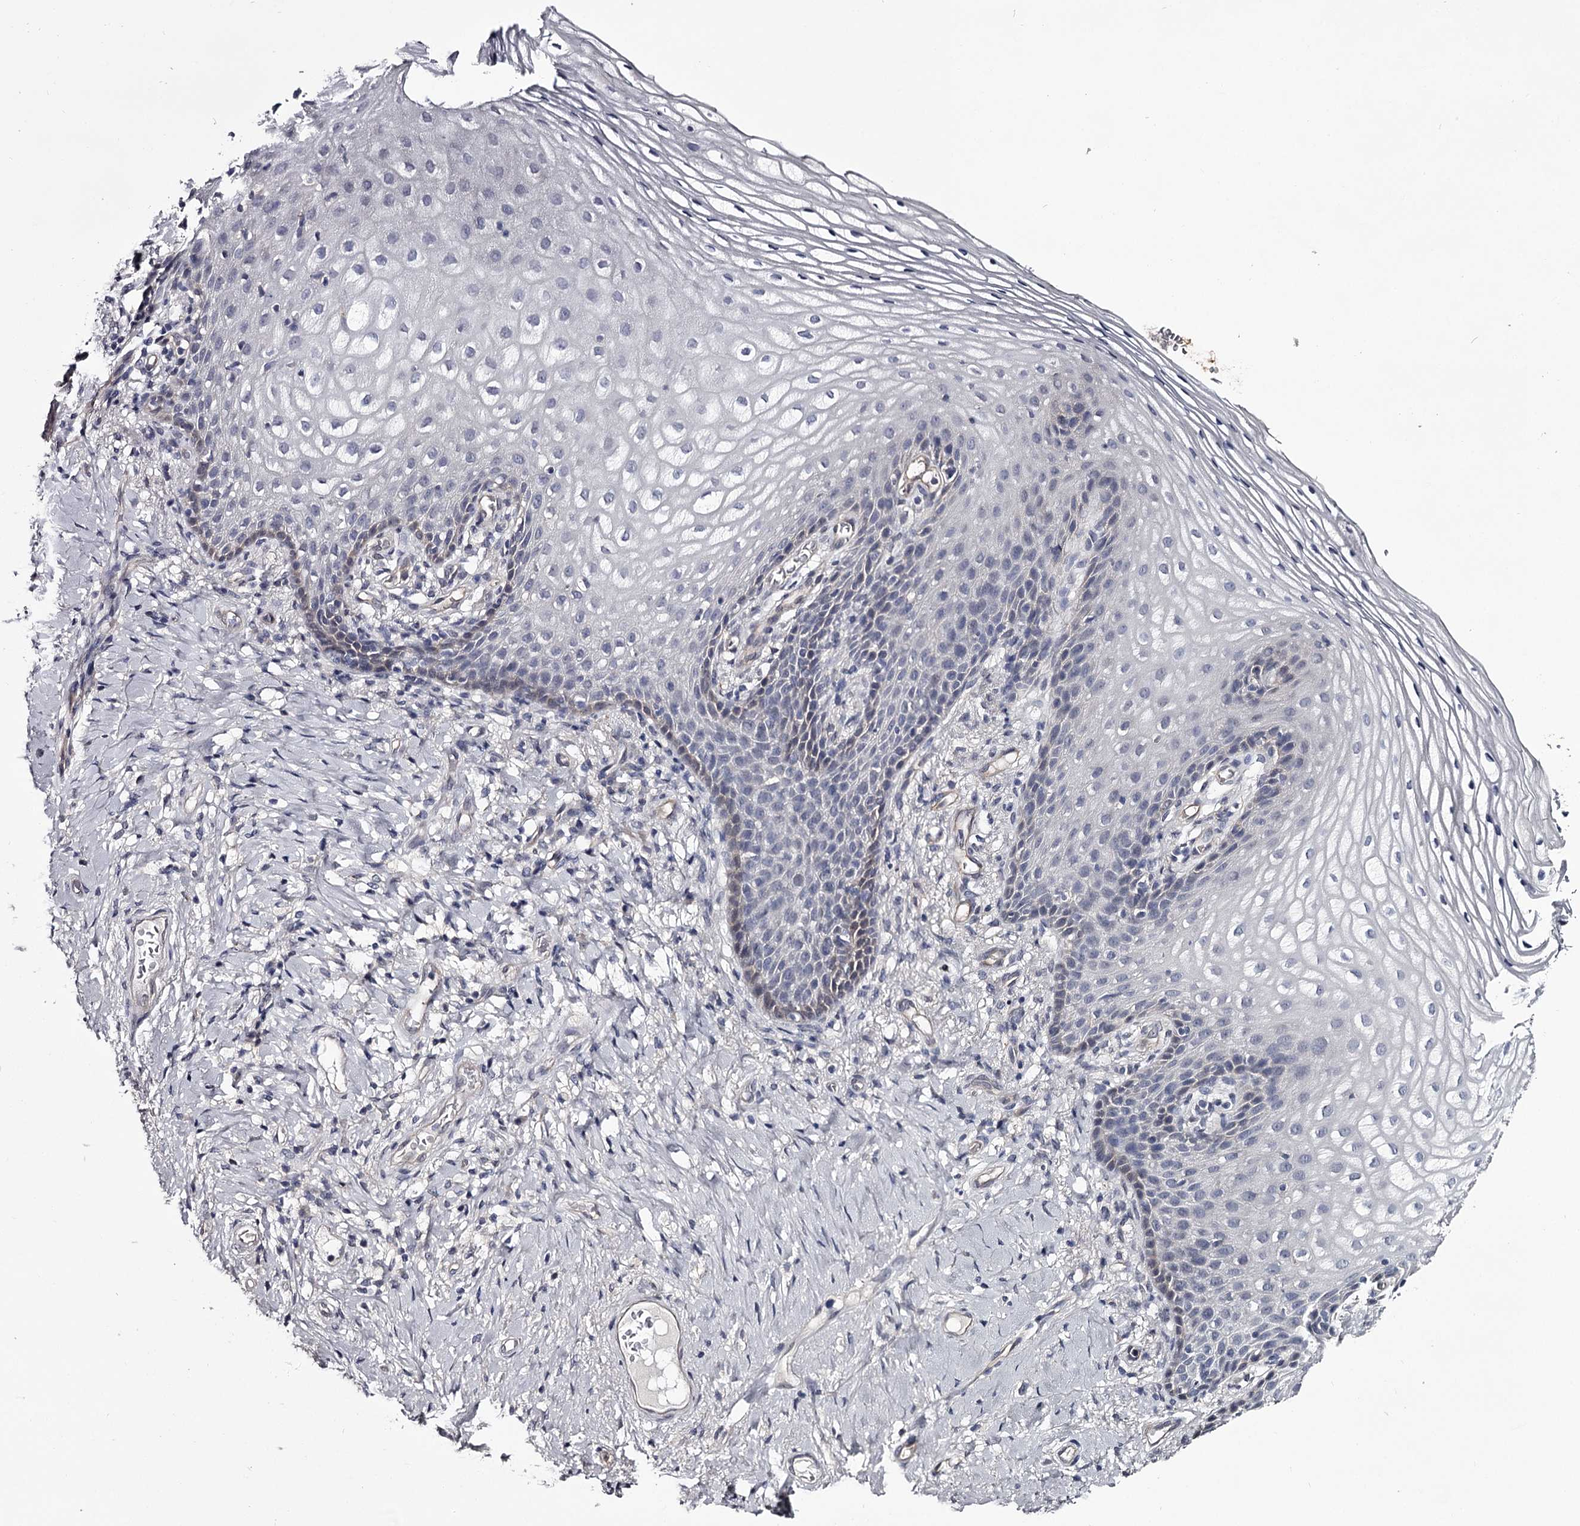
{"staining": {"intensity": "negative", "quantity": "none", "location": "none"}, "tissue": "vagina", "cell_type": "Squamous epithelial cells", "image_type": "normal", "snomed": [{"axis": "morphology", "description": "Normal tissue, NOS"}, {"axis": "topography", "description": "Vagina"}], "caption": "Immunohistochemistry micrograph of normal vagina: human vagina stained with DAB exhibits no significant protein expression in squamous epithelial cells.", "gene": "GSTO1", "patient": {"sex": "female", "age": 60}}